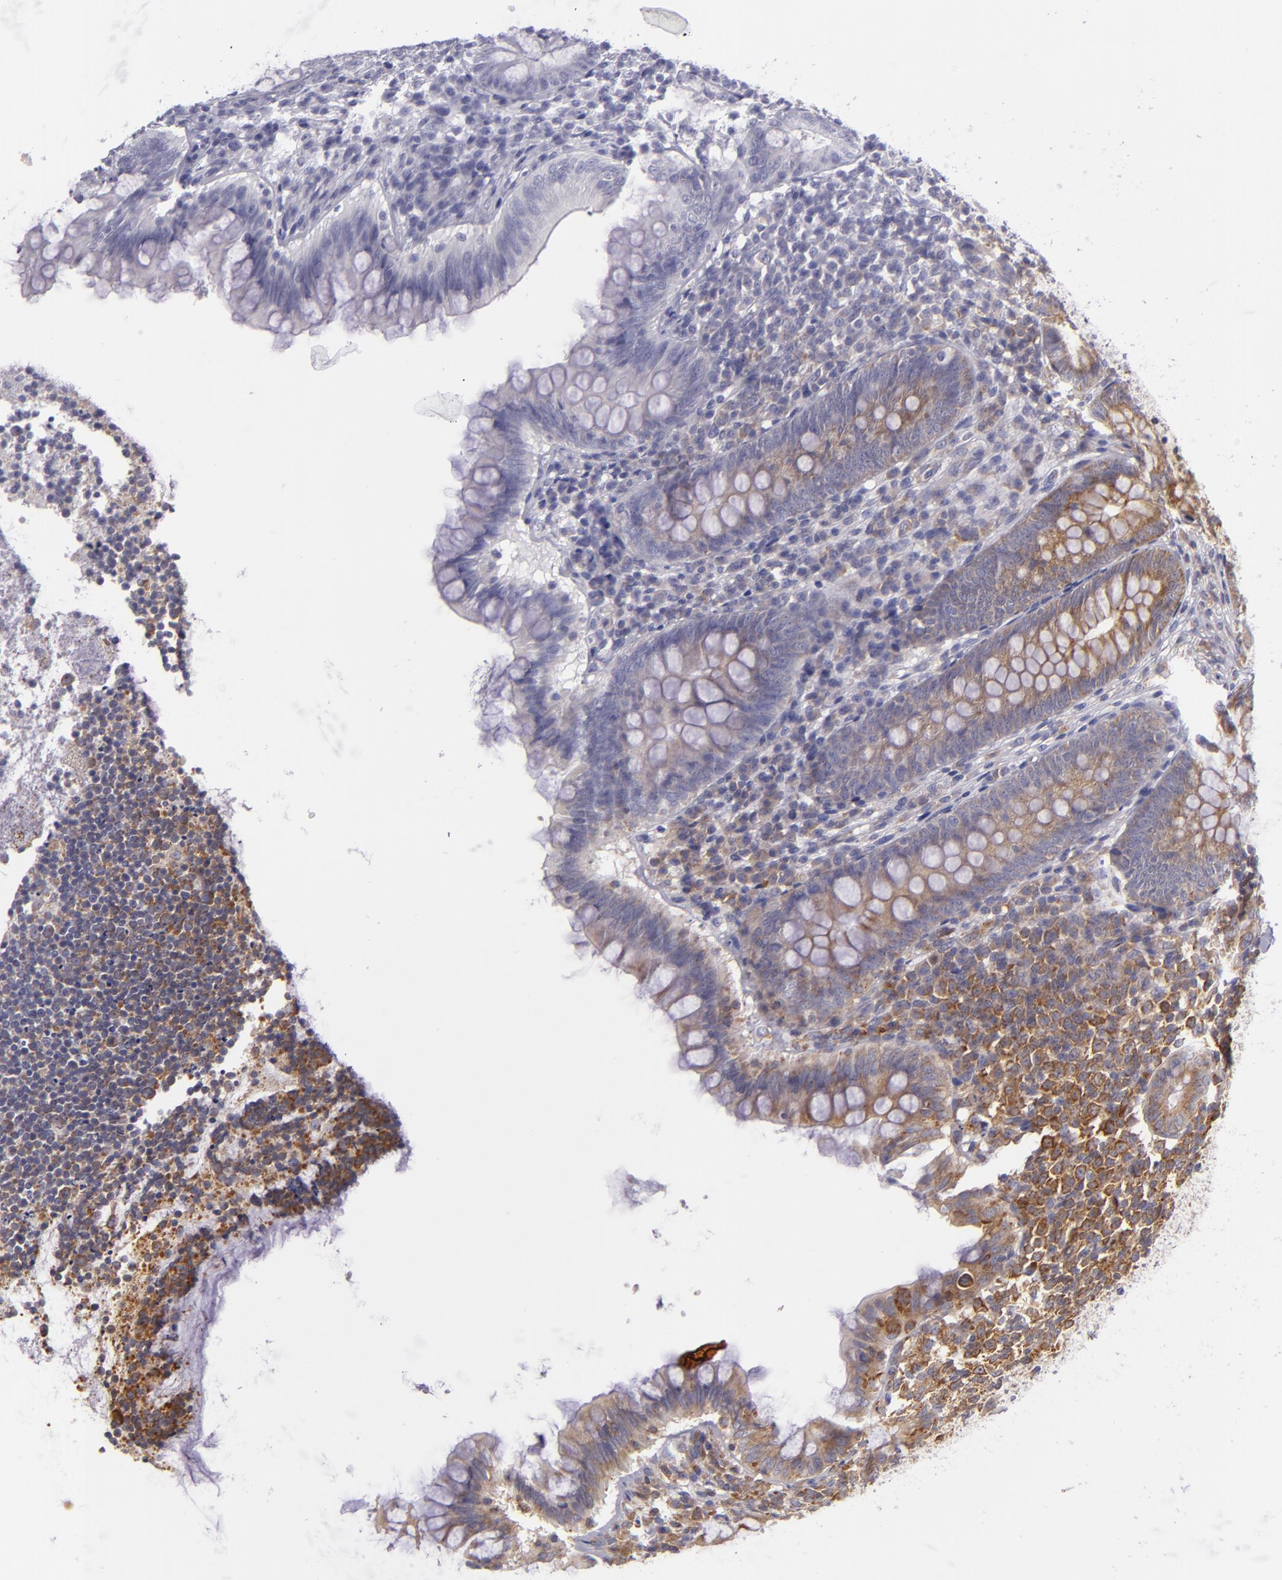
{"staining": {"intensity": "moderate", "quantity": "25%-75%", "location": "cytoplasmic/membranous"}, "tissue": "appendix", "cell_type": "Glandular cells", "image_type": "normal", "snomed": [{"axis": "morphology", "description": "Normal tissue, NOS"}, {"axis": "topography", "description": "Appendix"}], "caption": "Glandular cells demonstrate medium levels of moderate cytoplasmic/membranous expression in approximately 25%-75% of cells in benign appendix. (brown staining indicates protein expression, while blue staining denotes nuclei).", "gene": "UPF3B", "patient": {"sex": "female", "age": 66}}